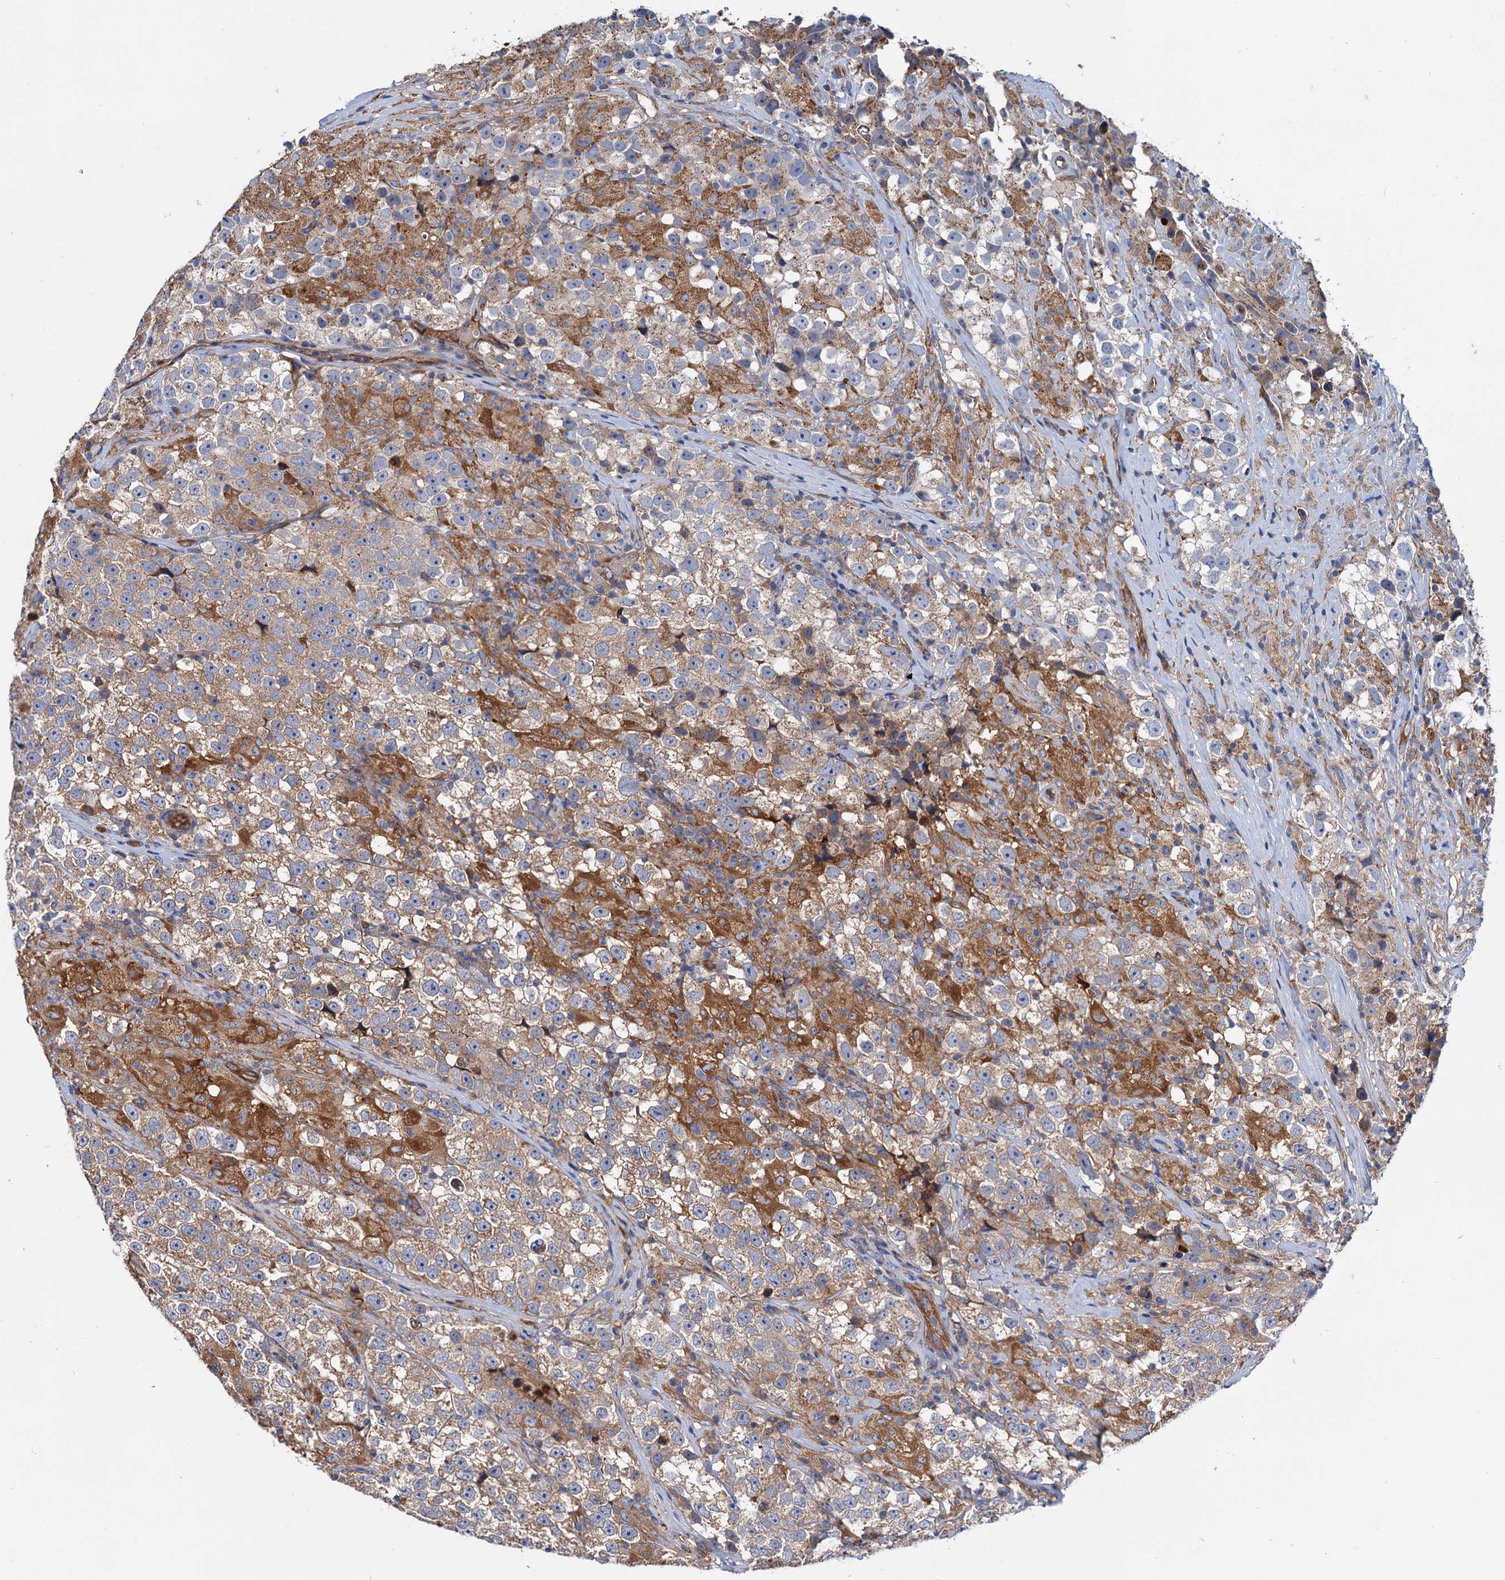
{"staining": {"intensity": "weak", "quantity": ">75%", "location": "cytoplasmic/membranous"}, "tissue": "testis cancer", "cell_type": "Tumor cells", "image_type": "cancer", "snomed": [{"axis": "morphology", "description": "Seminoma, NOS"}, {"axis": "topography", "description": "Testis"}], "caption": "Seminoma (testis) was stained to show a protein in brown. There is low levels of weak cytoplasmic/membranous positivity in about >75% of tumor cells.", "gene": "MRPL48", "patient": {"sex": "male", "age": 46}}